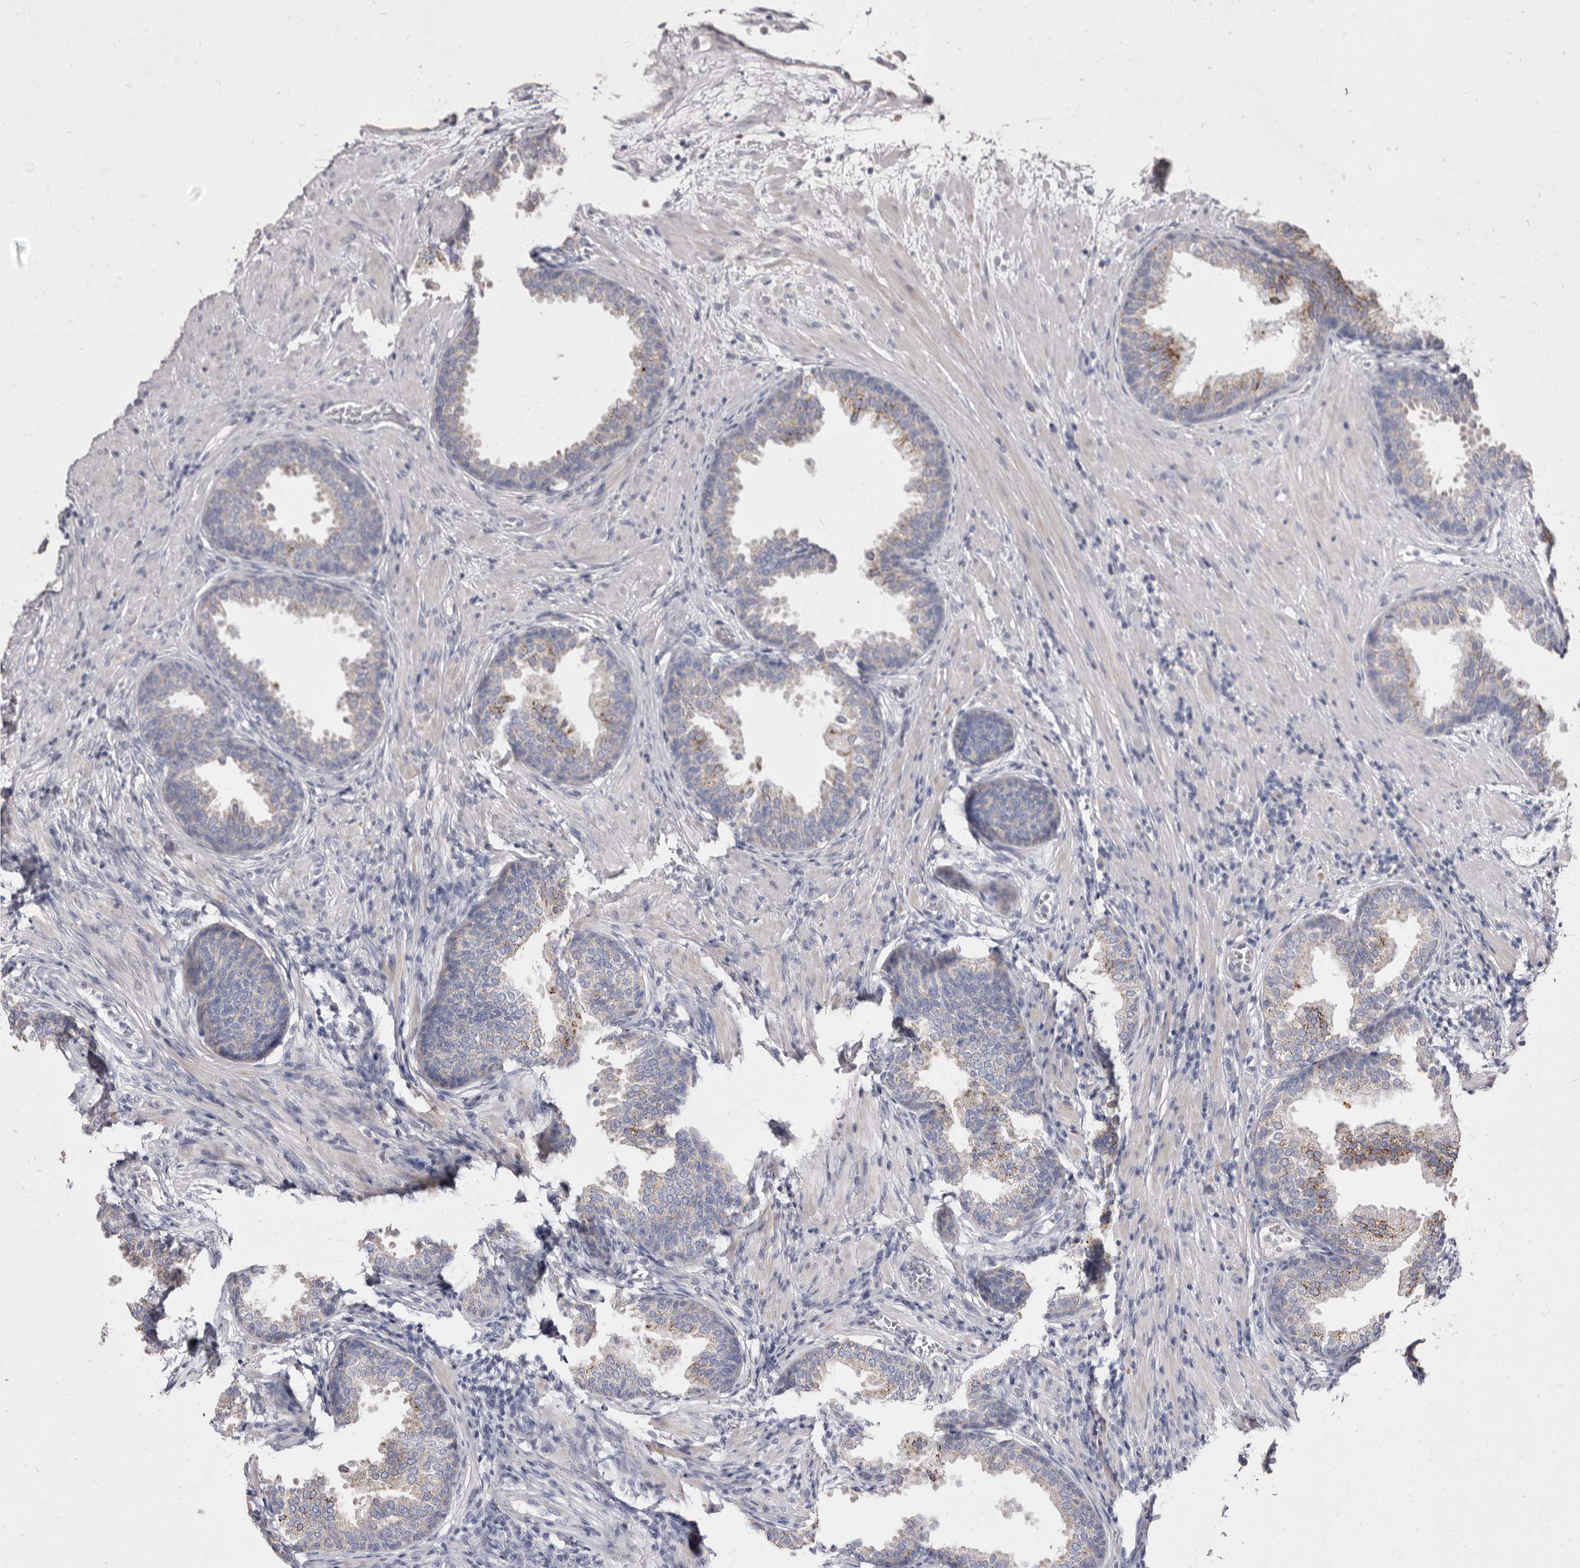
{"staining": {"intensity": "moderate", "quantity": "<25%", "location": "cytoplasmic/membranous"}, "tissue": "prostate", "cell_type": "Glandular cells", "image_type": "normal", "snomed": [{"axis": "morphology", "description": "Normal tissue, NOS"}, {"axis": "topography", "description": "Prostate"}], "caption": "A high-resolution histopathology image shows IHC staining of benign prostate, which shows moderate cytoplasmic/membranous expression in about <25% of glandular cells. (DAB IHC with brightfield microscopy, high magnification).", "gene": "CYP2E1", "patient": {"sex": "male", "age": 76}}